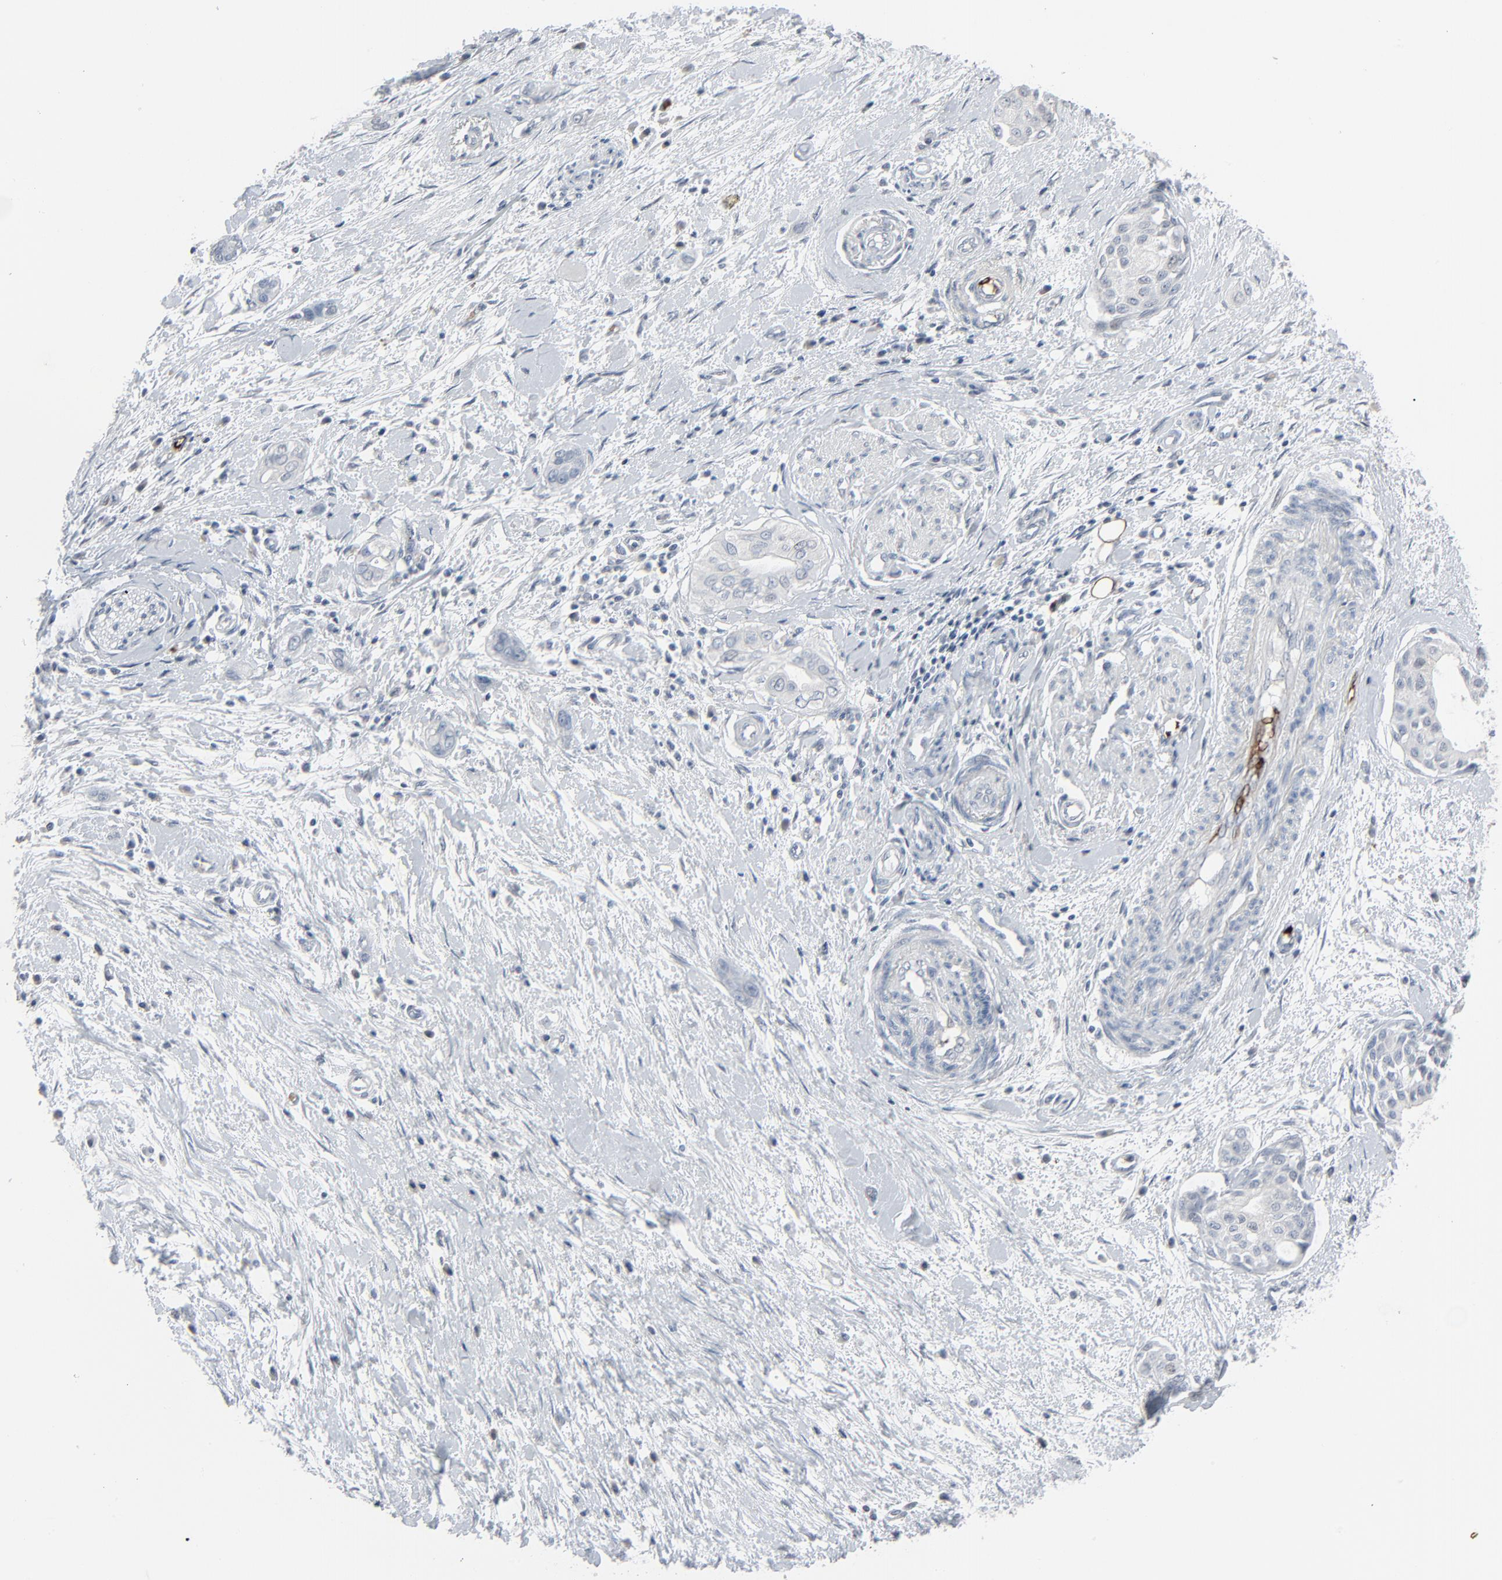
{"staining": {"intensity": "negative", "quantity": "none", "location": "none"}, "tissue": "pancreatic cancer", "cell_type": "Tumor cells", "image_type": "cancer", "snomed": [{"axis": "morphology", "description": "Adenocarcinoma, NOS"}, {"axis": "topography", "description": "Pancreas"}], "caption": "A high-resolution photomicrograph shows IHC staining of pancreatic cancer, which demonstrates no significant staining in tumor cells.", "gene": "SAGE1", "patient": {"sex": "female", "age": 60}}